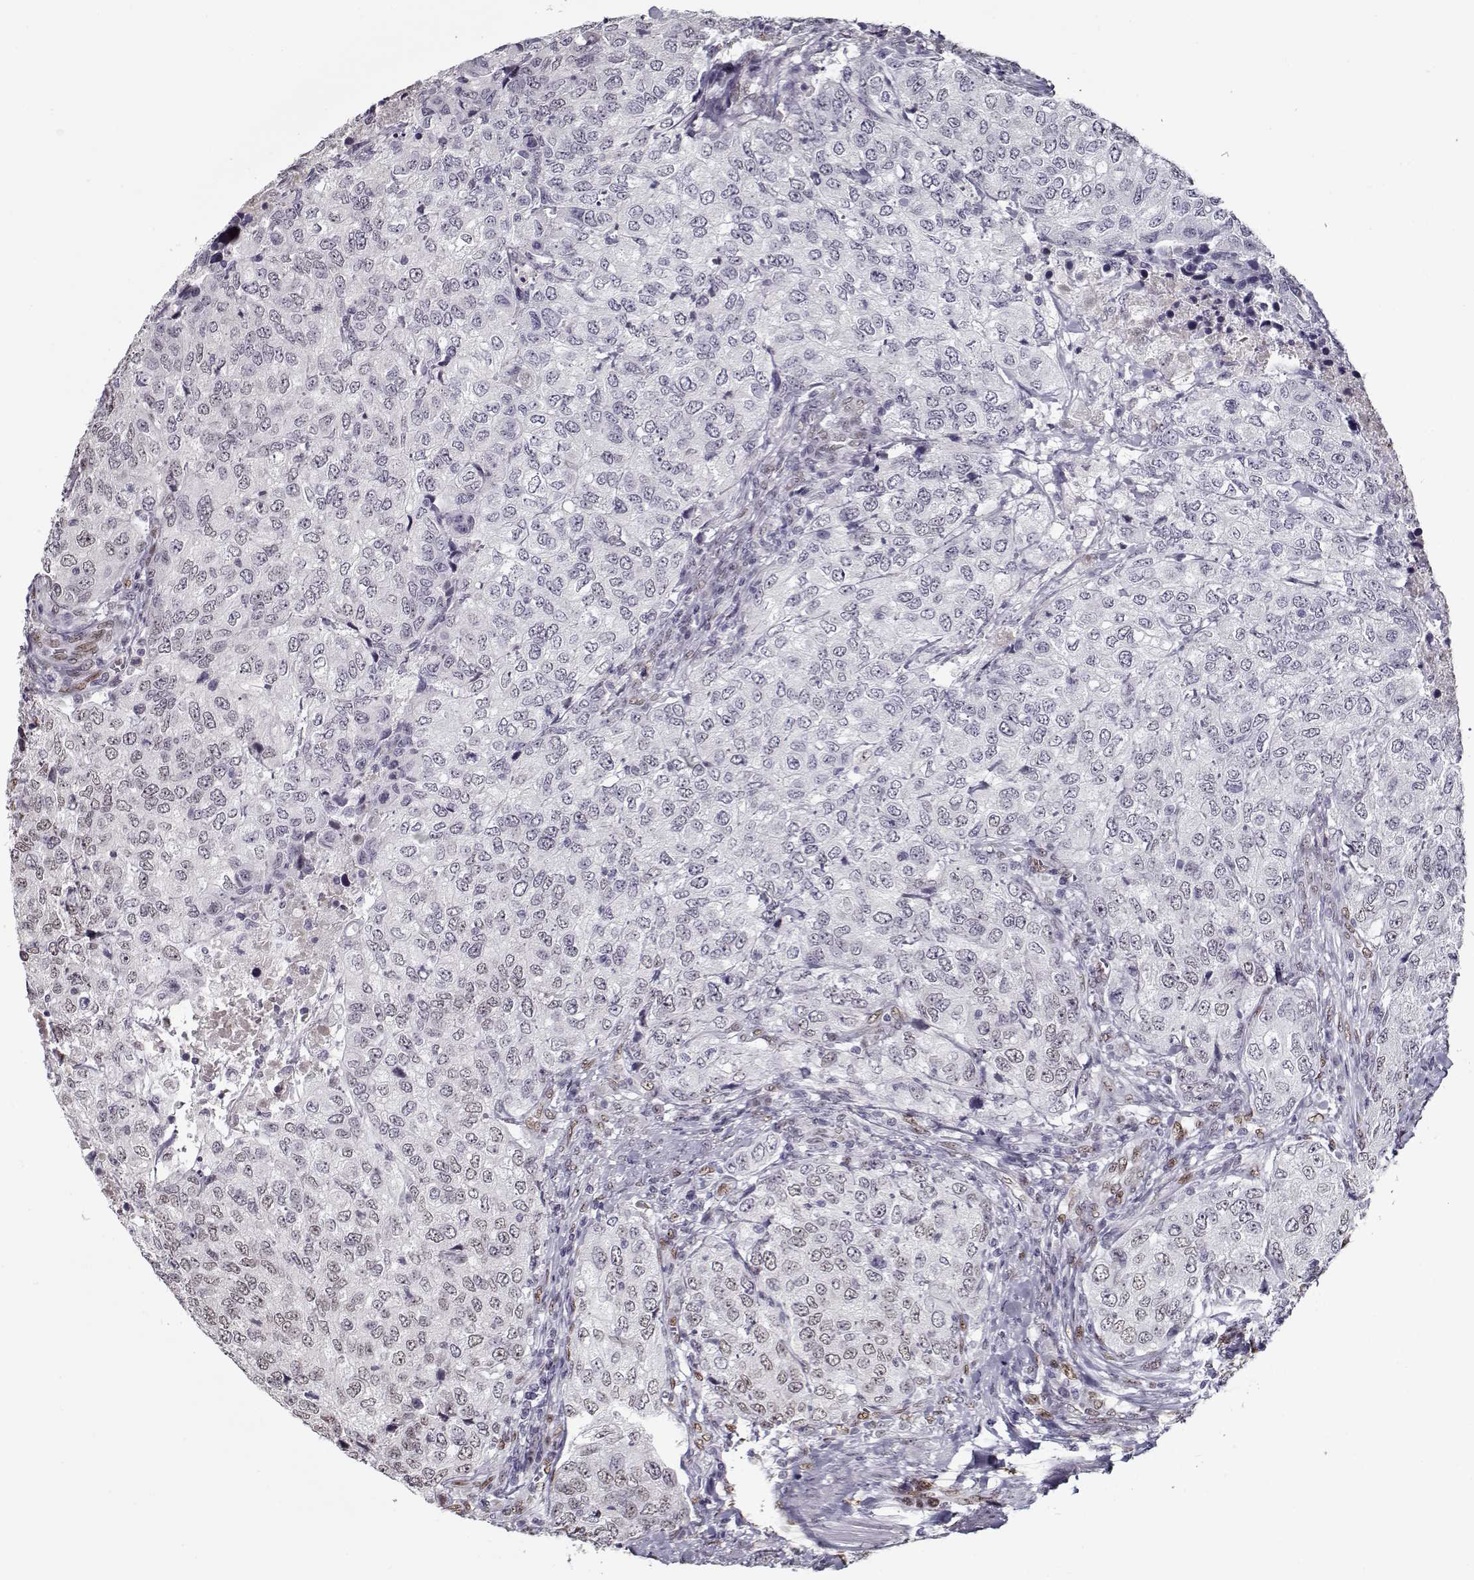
{"staining": {"intensity": "negative", "quantity": "none", "location": "none"}, "tissue": "urothelial cancer", "cell_type": "Tumor cells", "image_type": "cancer", "snomed": [{"axis": "morphology", "description": "Urothelial carcinoma, High grade"}, {"axis": "topography", "description": "Urinary bladder"}], "caption": "This is a image of immunohistochemistry staining of urothelial carcinoma (high-grade), which shows no expression in tumor cells. (DAB immunohistochemistry (IHC), high magnification).", "gene": "PRMT8", "patient": {"sex": "female", "age": 78}}